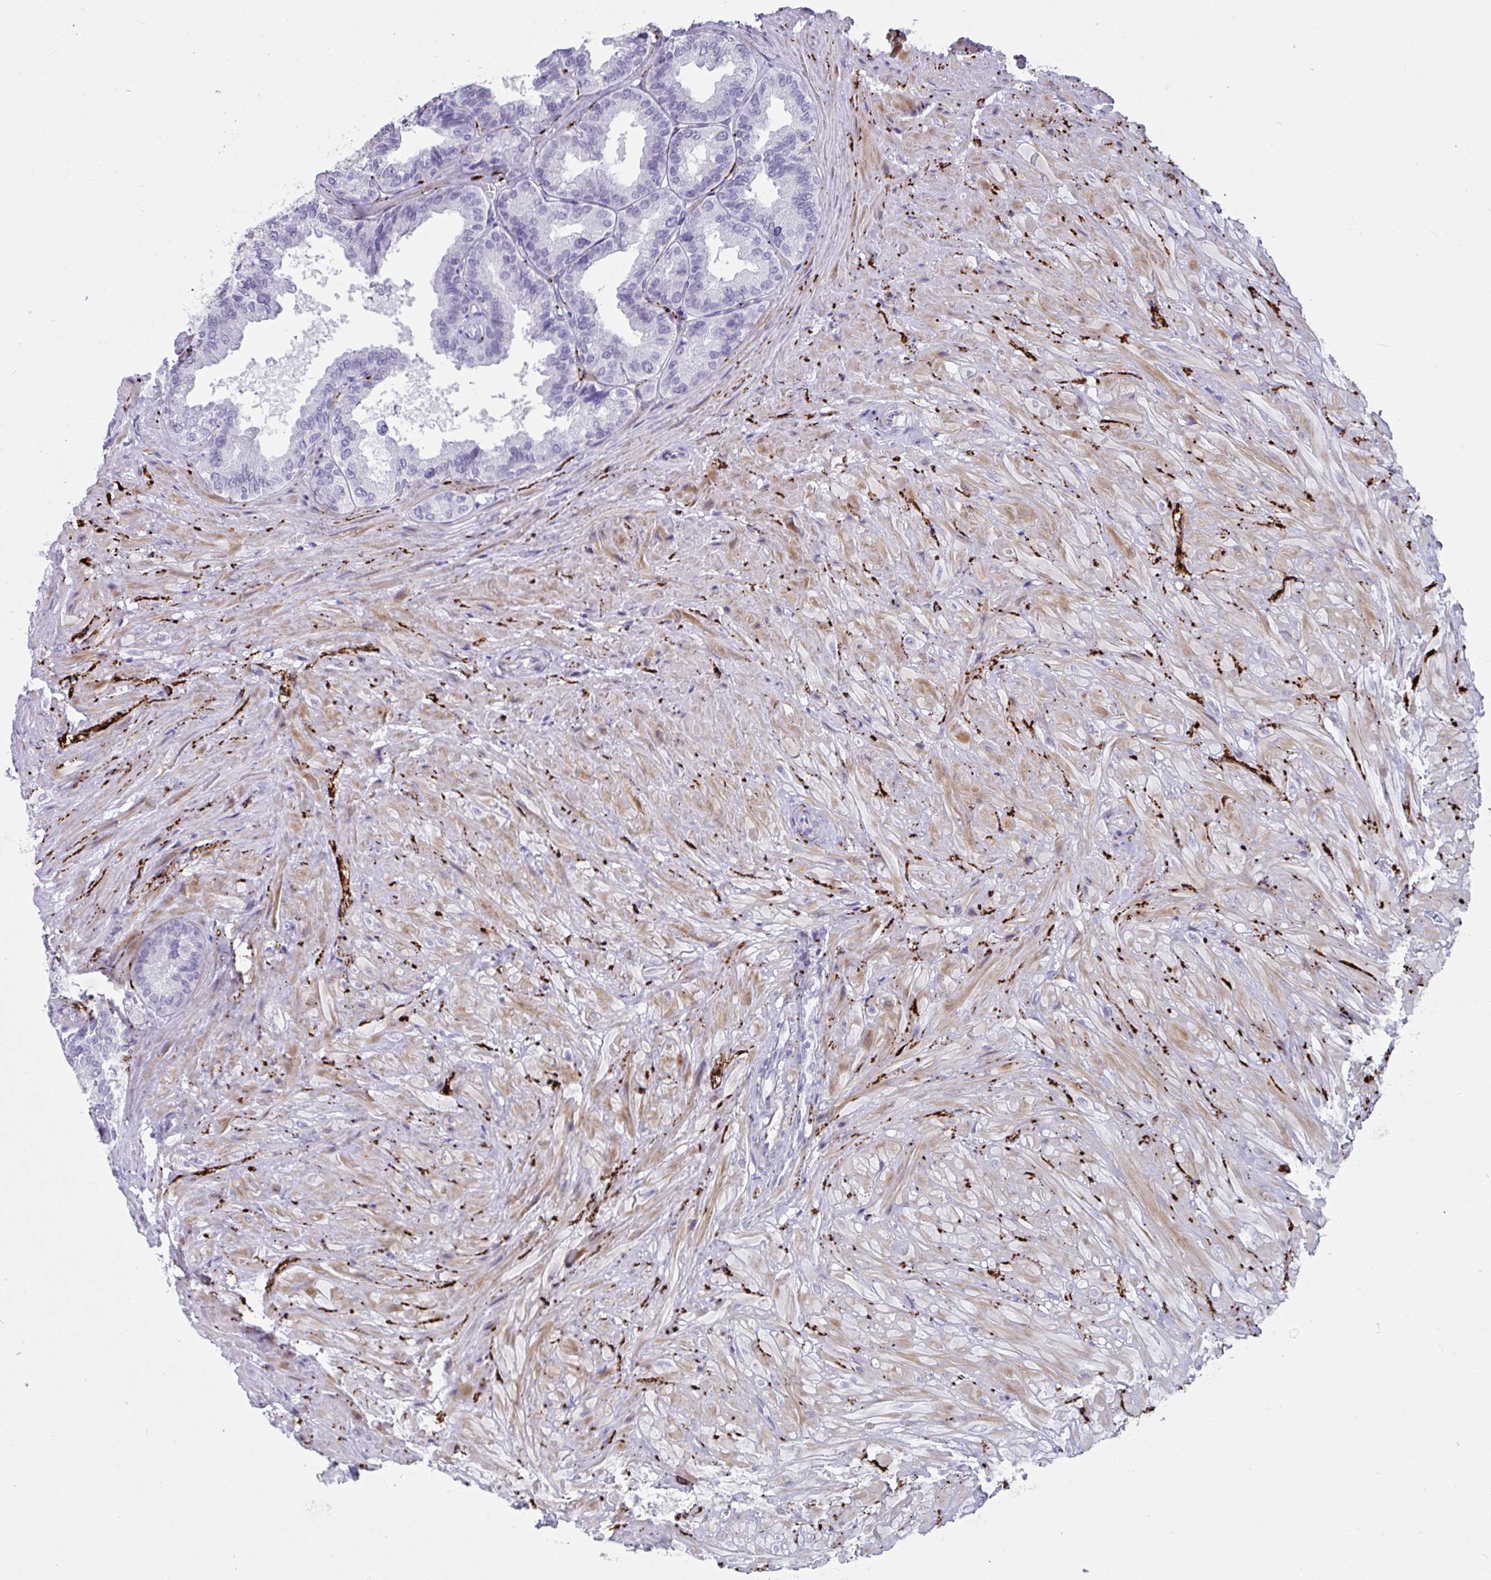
{"staining": {"intensity": "negative", "quantity": "none", "location": "none"}, "tissue": "seminal vesicle", "cell_type": "Glandular cells", "image_type": "normal", "snomed": [{"axis": "morphology", "description": "Normal tissue, NOS"}, {"axis": "topography", "description": "Seminal veicle"}], "caption": "IHC of unremarkable human seminal vesicle shows no expression in glandular cells. (DAB (3,3'-diaminobenzidine) IHC with hematoxylin counter stain).", "gene": "NPY", "patient": {"sex": "male", "age": 68}}